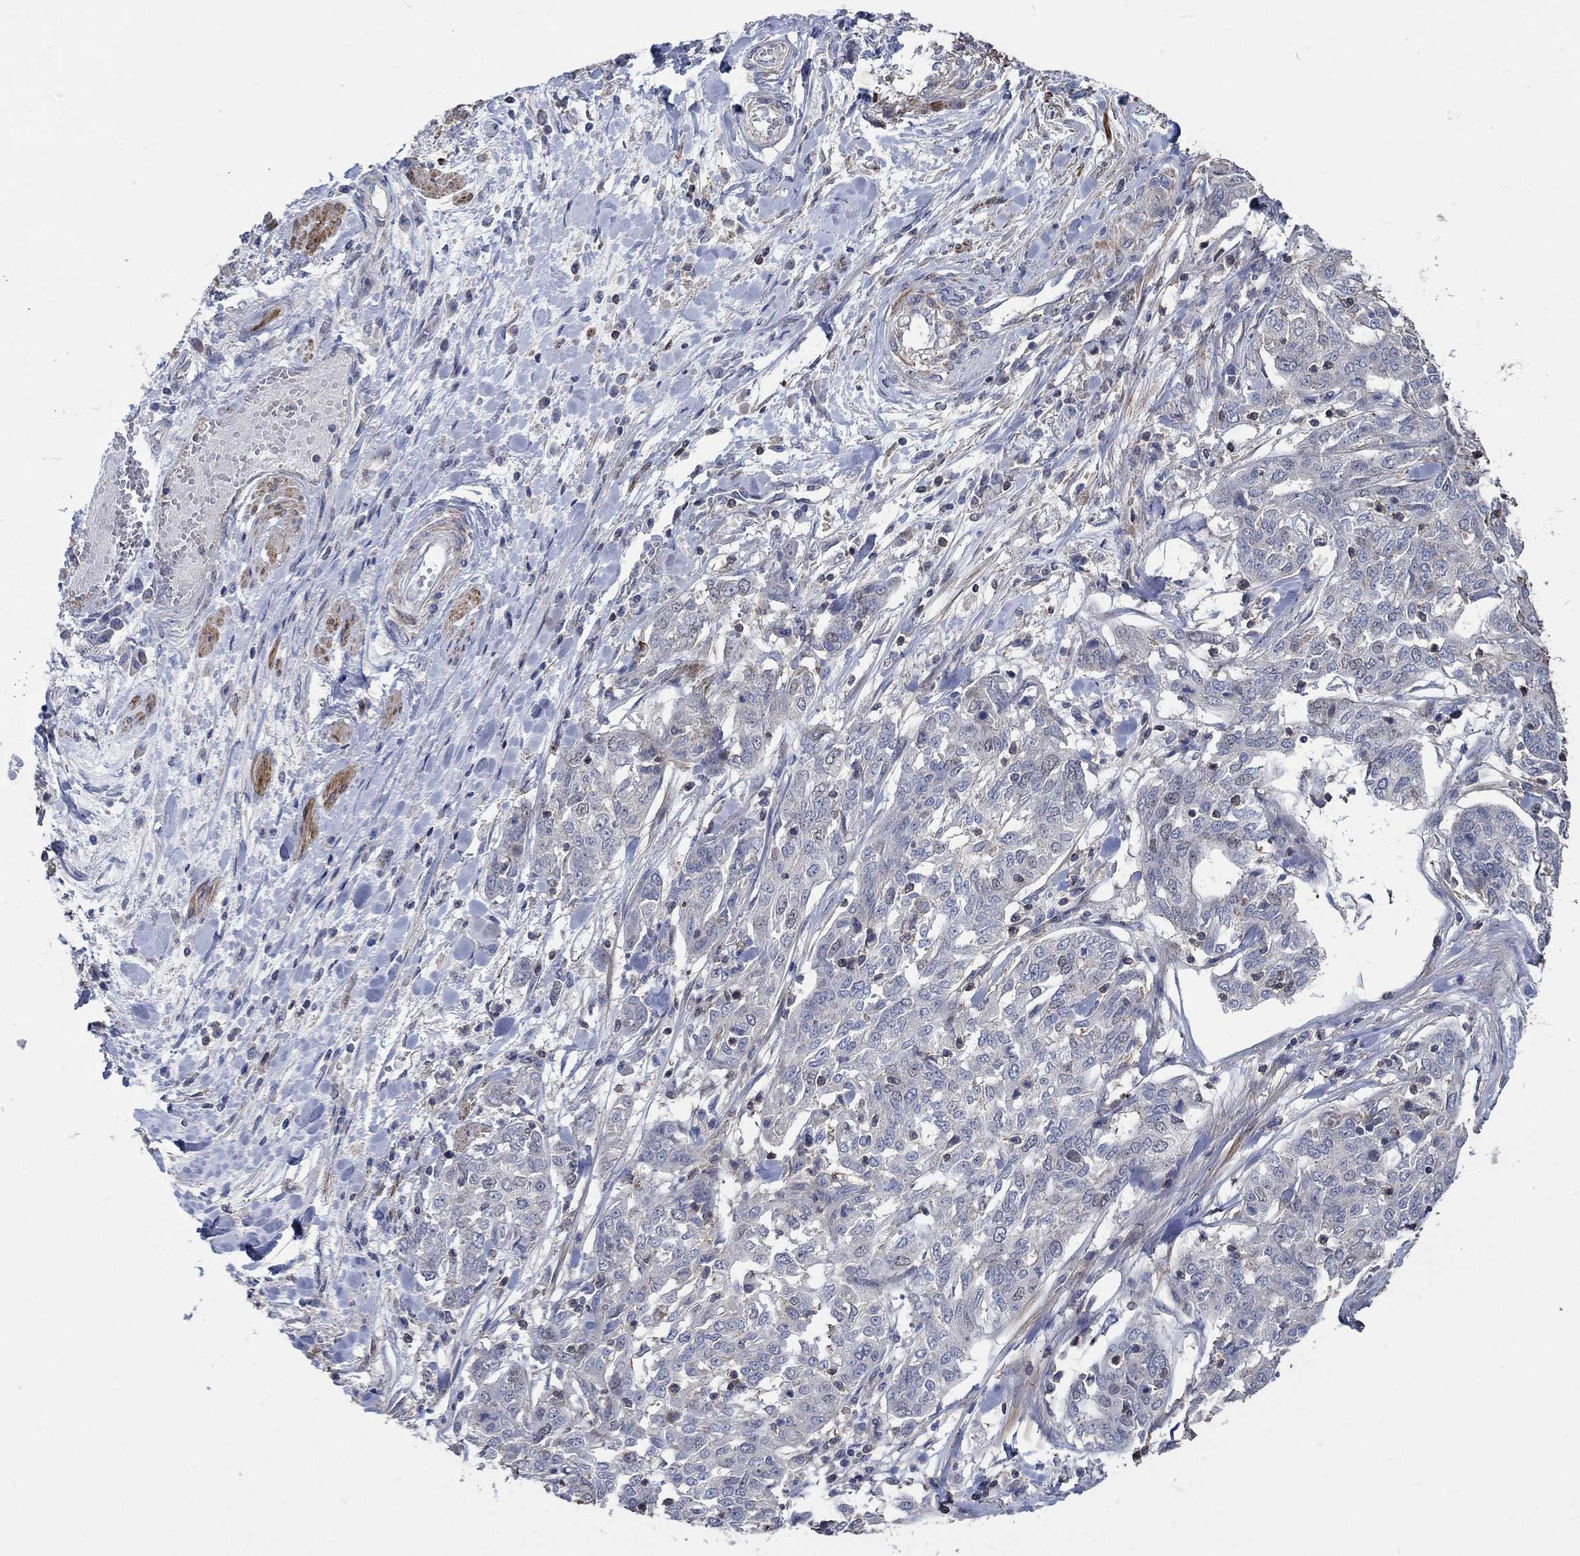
{"staining": {"intensity": "negative", "quantity": "none", "location": "none"}, "tissue": "ovarian cancer", "cell_type": "Tumor cells", "image_type": "cancer", "snomed": [{"axis": "morphology", "description": "Cystadenocarcinoma, serous, NOS"}, {"axis": "topography", "description": "Ovary"}], "caption": "Immunohistochemistry (IHC) histopathology image of neoplastic tissue: human serous cystadenocarcinoma (ovarian) stained with DAB (3,3'-diaminobenzidine) displays no significant protein expression in tumor cells.", "gene": "TNFAIP8L3", "patient": {"sex": "female", "age": 67}}